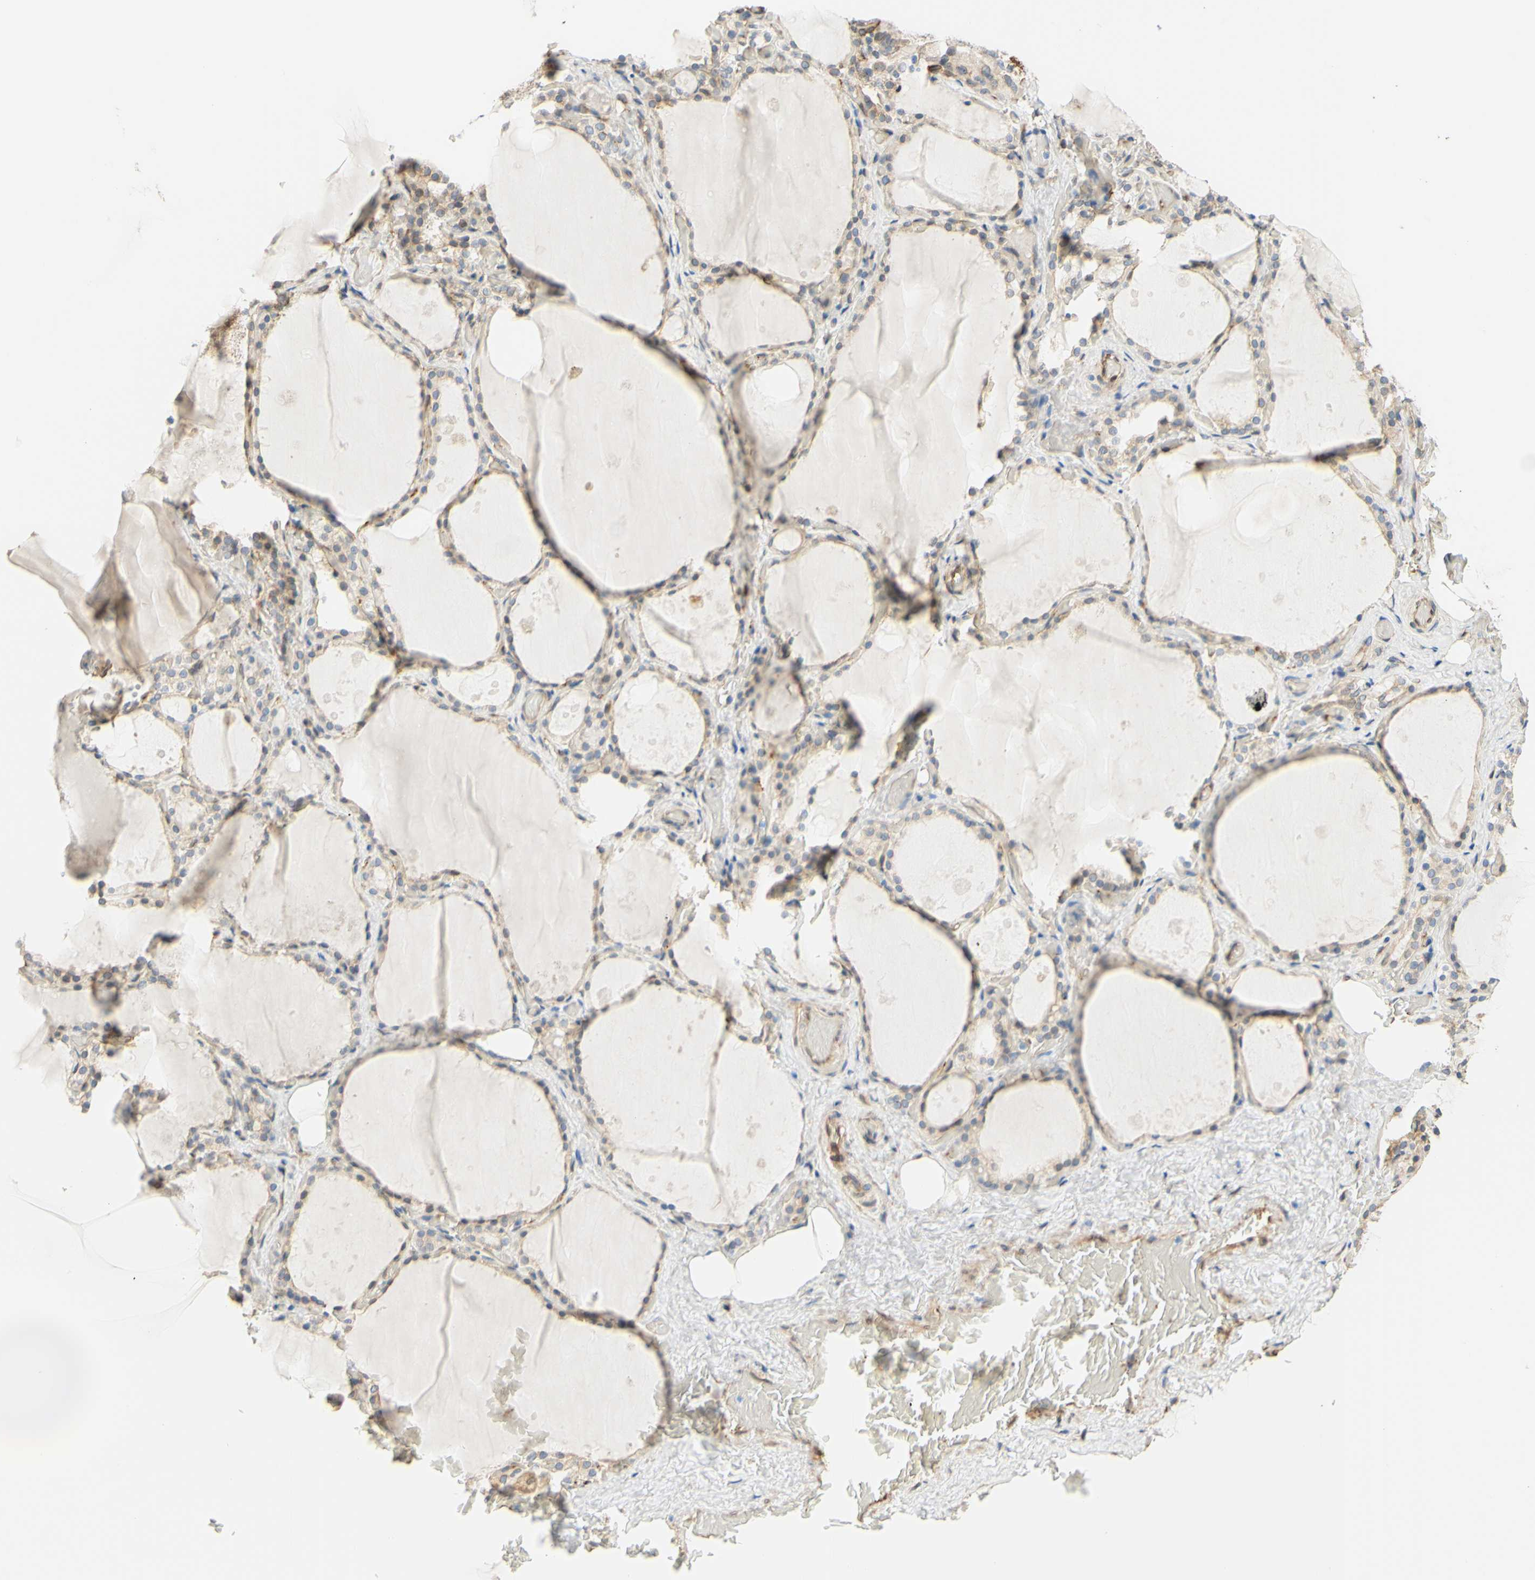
{"staining": {"intensity": "weak", "quantity": "25%-75%", "location": "cytoplasmic/membranous"}, "tissue": "thyroid gland", "cell_type": "Glandular cells", "image_type": "normal", "snomed": [{"axis": "morphology", "description": "Normal tissue, NOS"}, {"axis": "topography", "description": "Thyroid gland"}], "caption": "This micrograph shows immunohistochemistry (IHC) staining of normal thyroid gland, with low weak cytoplasmic/membranous staining in approximately 25%-75% of glandular cells.", "gene": "ENDOD1", "patient": {"sex": "male", "age": 61}}